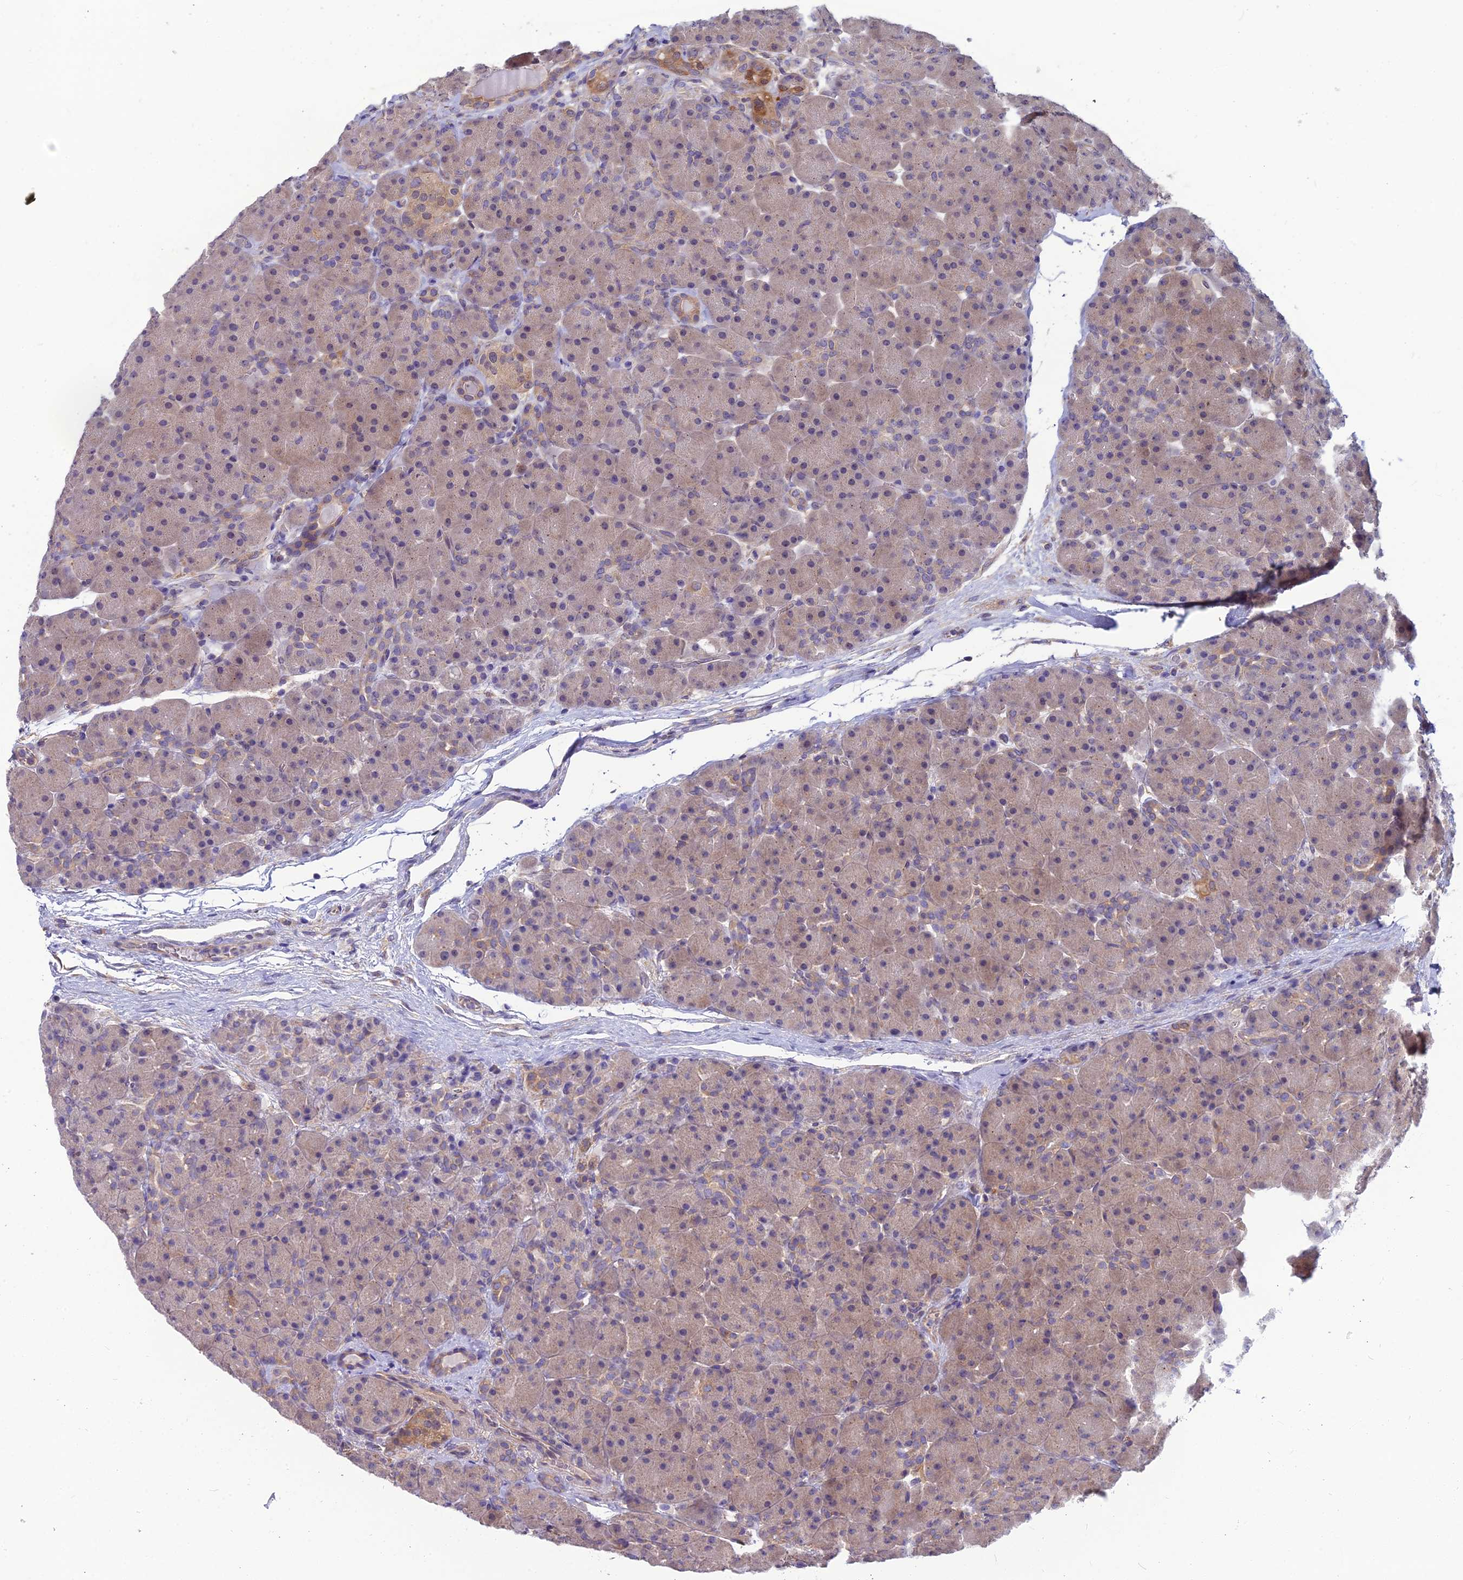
{"staining": {"intensity": "weak", "quantity": ">75%", "location": "cytoplasmic/membranous"}, "tissue": "pancreas", "cell_type": "Exocrine glandular cells", "image_type": "normal", "snomed": [{"axis": "morphology", "description": "Normal tissue, NOS"}, {"axis": "topography", "description": "Pancreas"}], "caption": "Unremarkable pancreas displays weak cytoplasmic/membranous expression in approximately >75% of exocrine glandular cells, visualized by immunohistochemistry.", "gene": "MVD", "patient": {"sex": "male", "age": 66}}